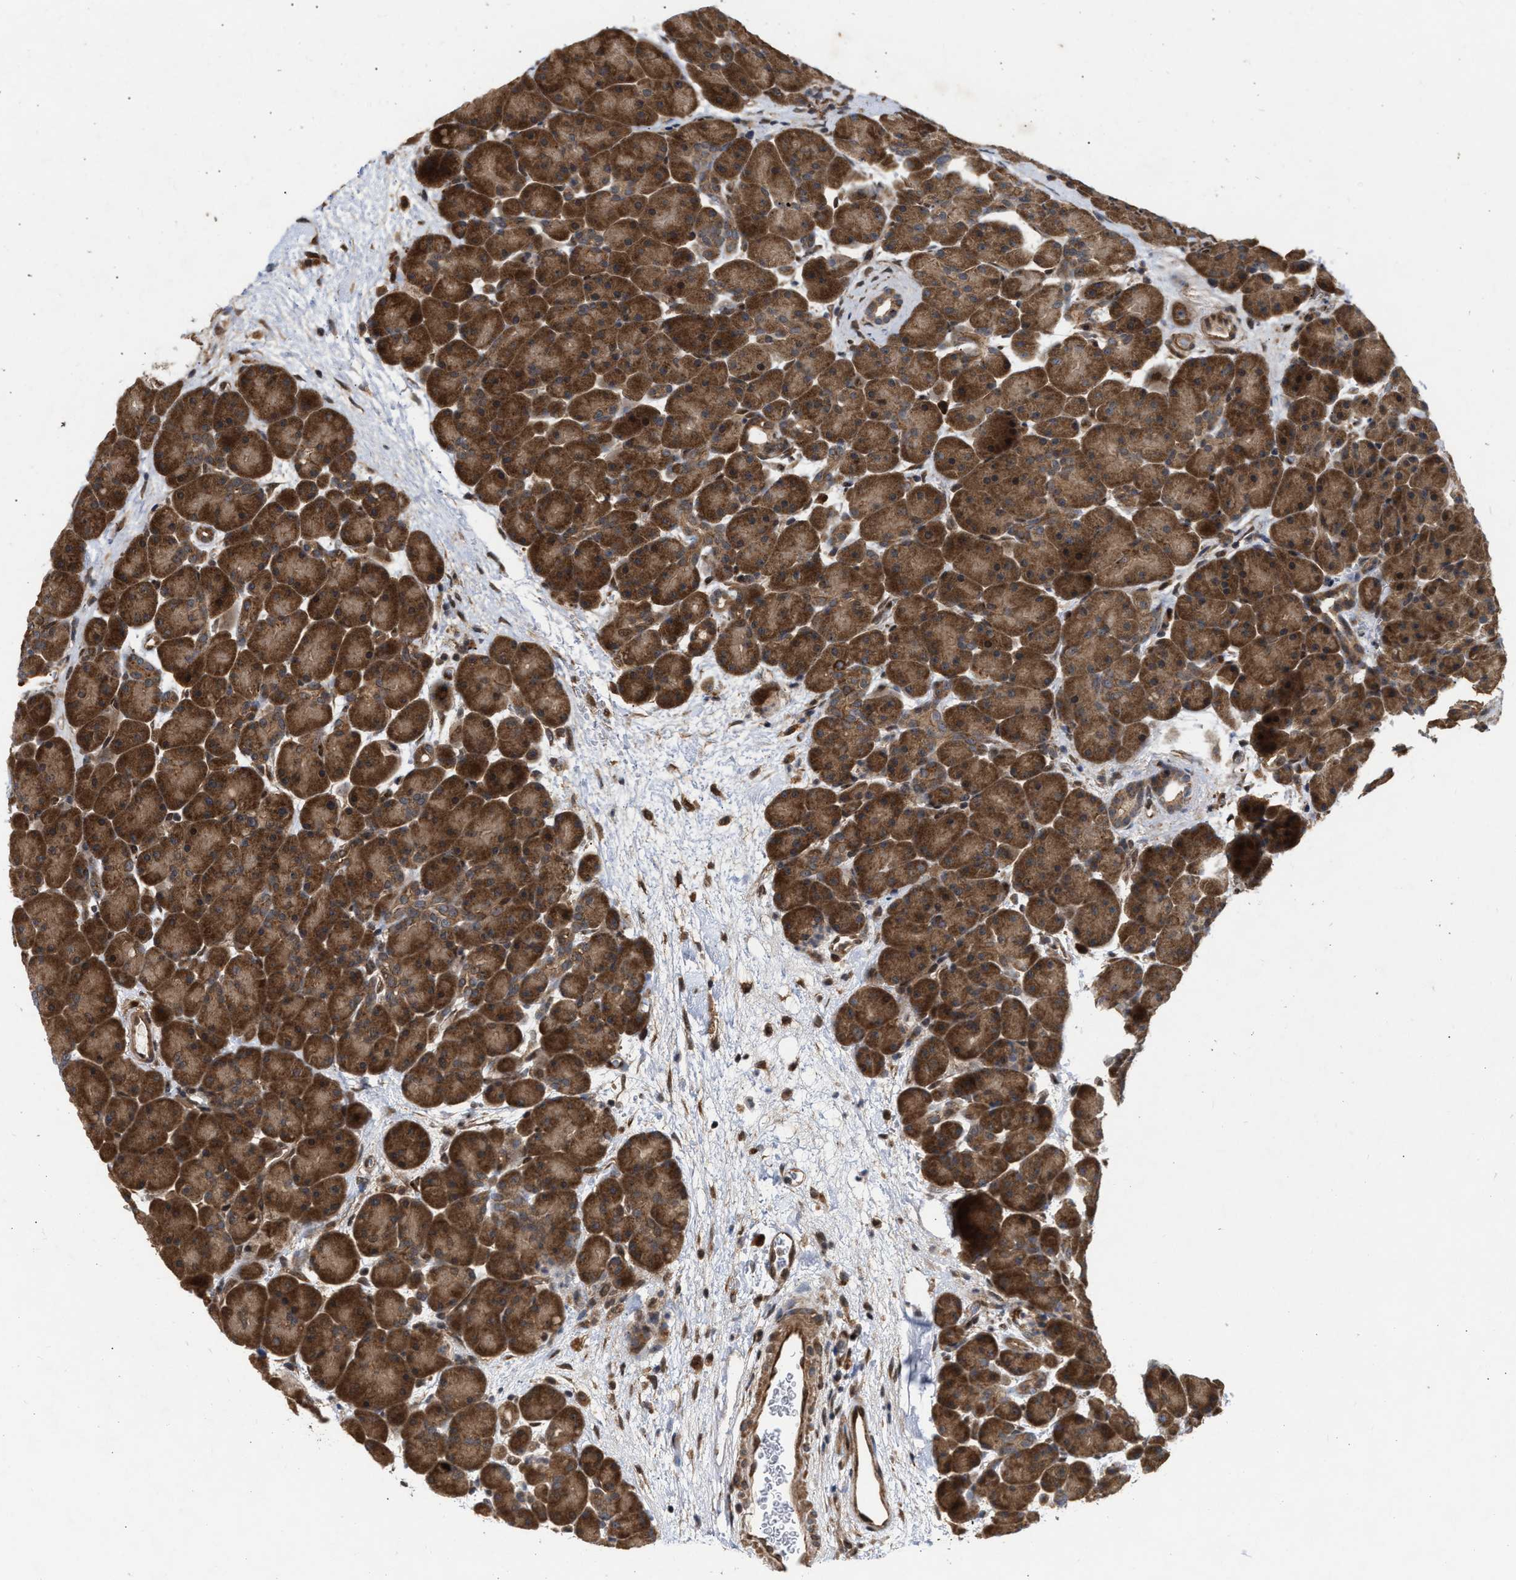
{"staining": {"intensity": "strong", "quantity": ">75%", "location": "cytoplasmic/membranous"}, "tissue": "pancreas", "cell_type": "Exocrine glandular cells", "image_type": "normal", "snomed": [{"axis": "morphology", "description": "Normal tissue, NOS"}, {"axis": "topography", "description": "Pancreas"}], "caption": "IHC (DAB) staining of unremarkable human pancreas shows strong cytoplasmic/membranous protein staining in approximately >75% of exocrine glandular cells.", "gene": "CFLAR", "patient": {"sex": "male", "age": 66}}